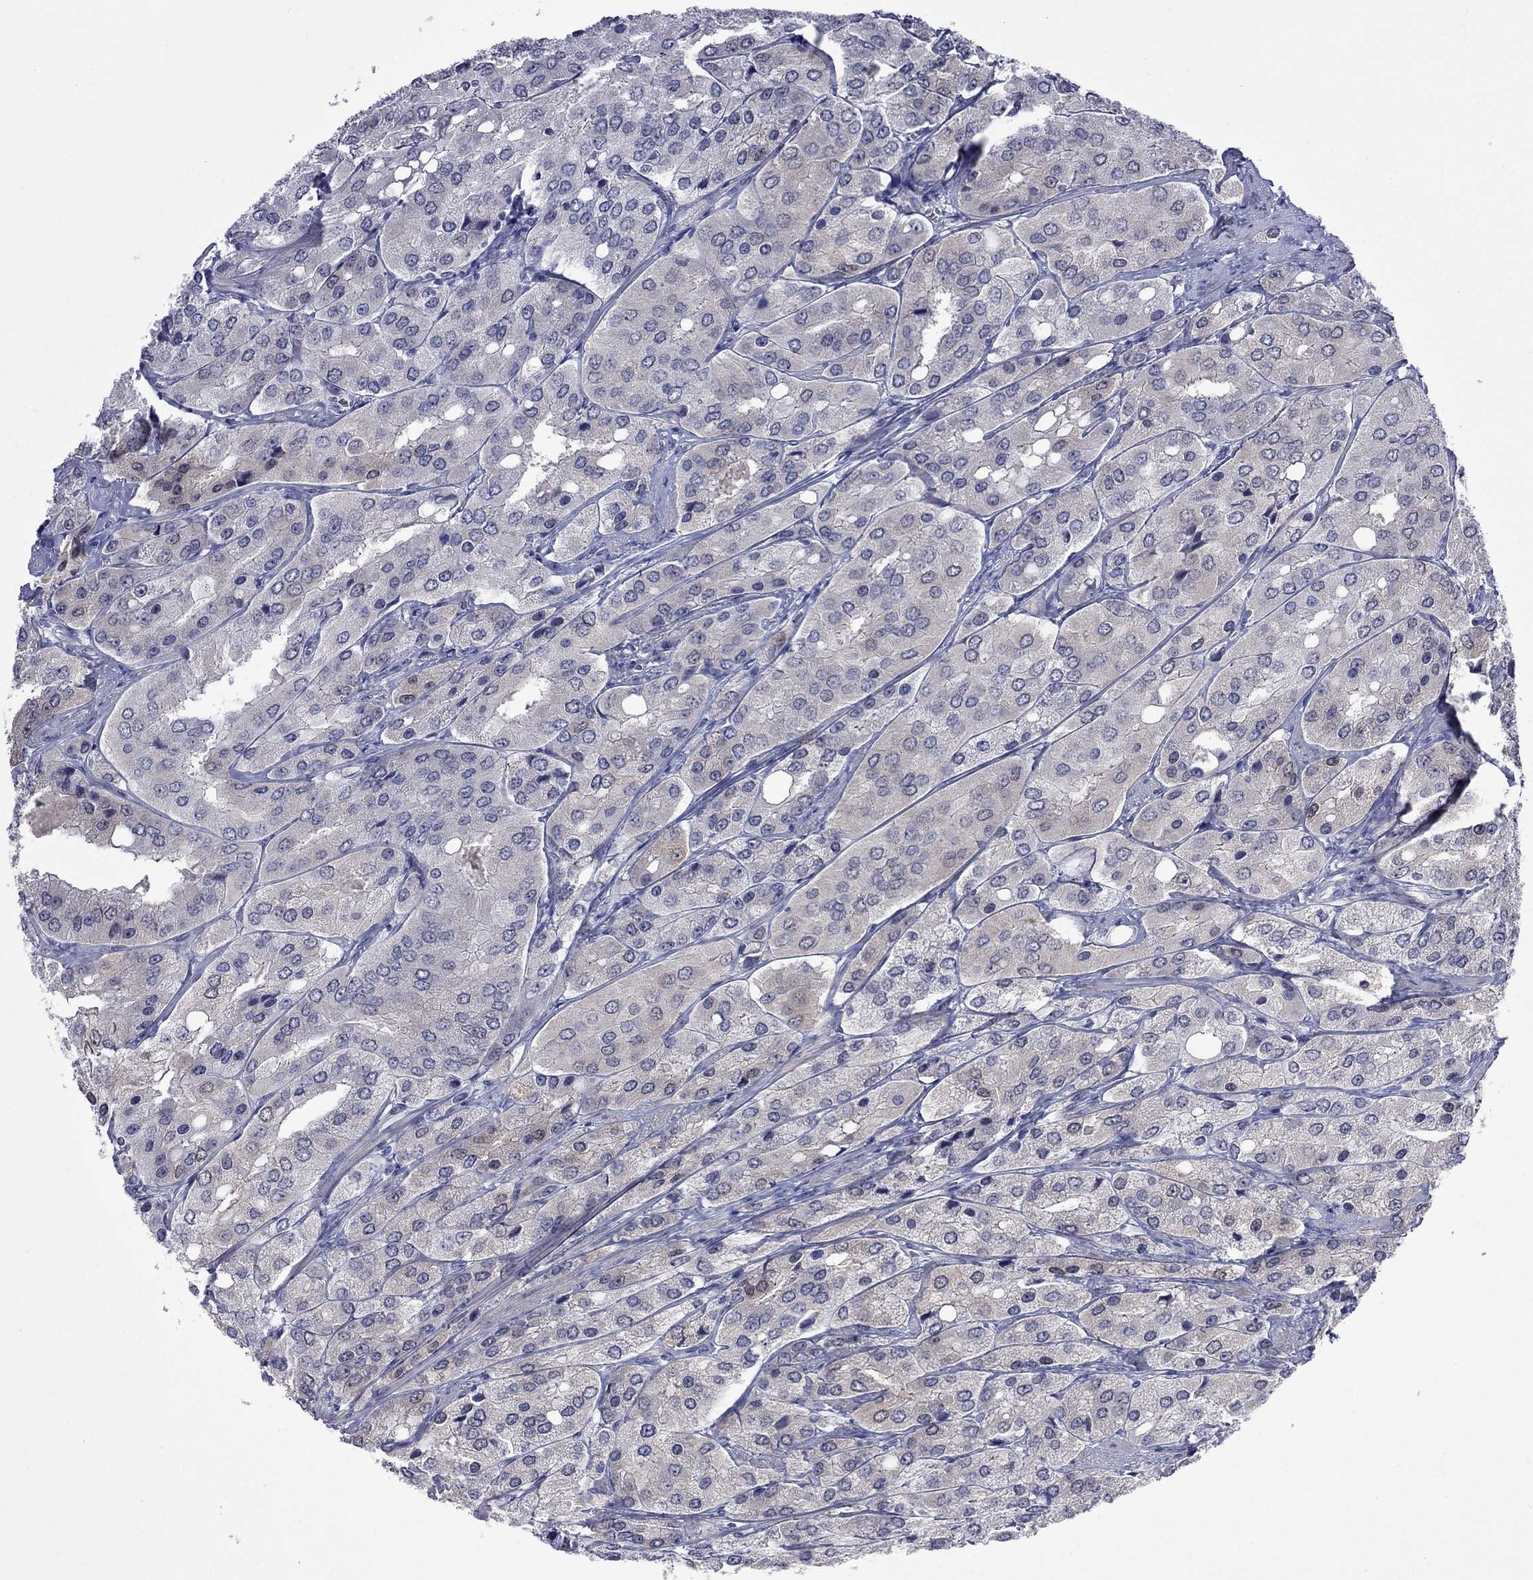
{"staining": {"intensity": "moderate", "quantity": "<25%", "location": "cytoplasmic/membranous"}, "tissue": "prostate cancer", "cell_type": "Tumor cells", "image_type": "cancer", "snomed": [{"axis": "morphology", "description": "Adenocarcinoma, Low grade"}, {"axis": "topography", "description": "Prostate"}], "caption": "Low-grade adenocarcinoma (prostate) tissue displays moderate cytoplasmic/membranous positivity in about <25% of tumor cells, visualized by immunohistochemistry.", "gene": "CTNNBIP1", "patient": {"sex": "male", "age": 69}}